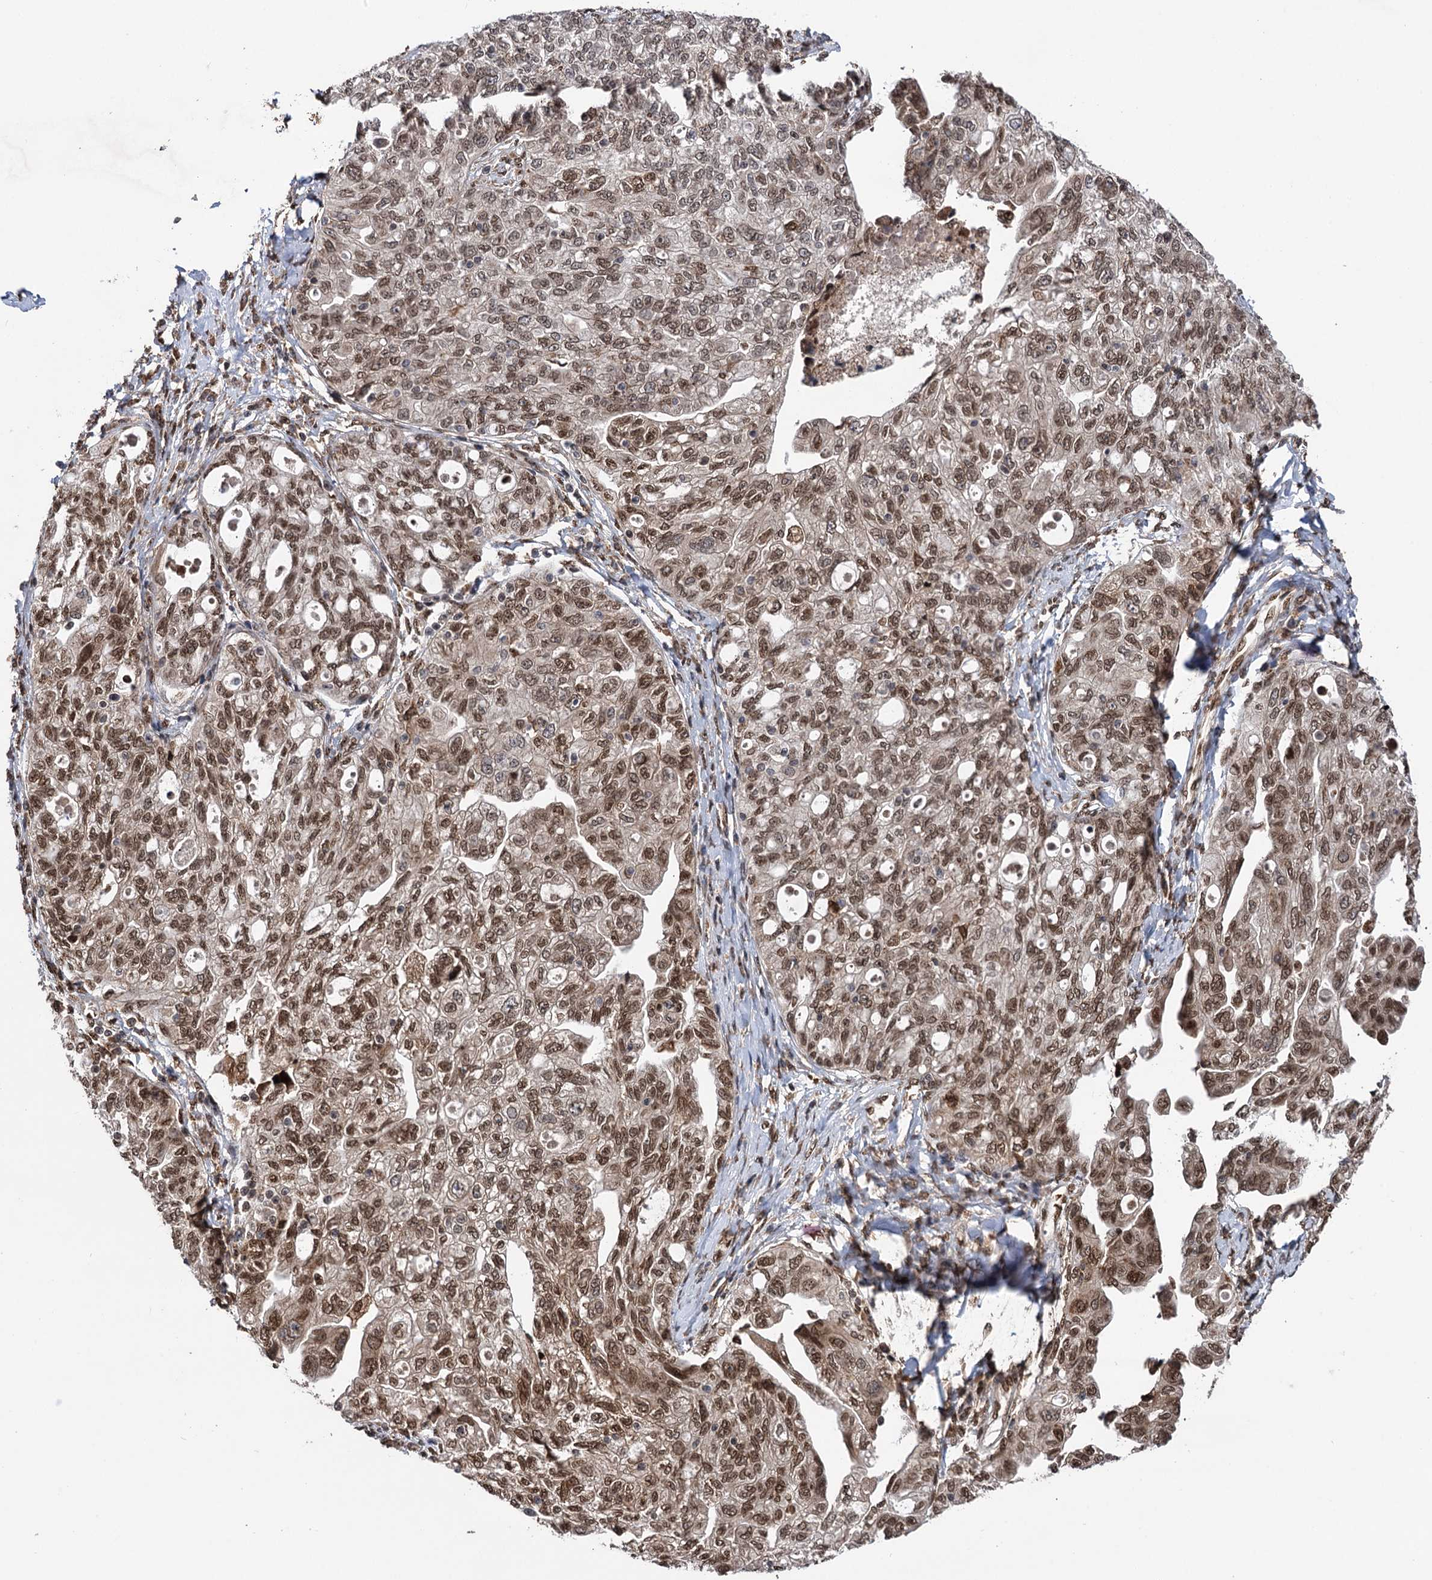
{"staining": {"intensity": "moderate", "quantity": ">75%", "location": "nuclear"}, "tissue": "ovarian cancer", "cell_type": "Tumor cells", "image_type": "cancer", "snomed": [{"axis": "morphology", "description": "Carcinoma, NOS"}, {"axis": "morphology", "description": "Cystadenocarcinoma, serous, NOS"}, {"axis": "topography", "description": "Ovary"}], "caption": "Ovarian serous cystadenocarcinoma stained with a brown dye demonstrates moderate nuclear positive staining in approximately >75% of tumor cells.", "gene": "MESD", "patient": {"sex": "female", "age": 69}}